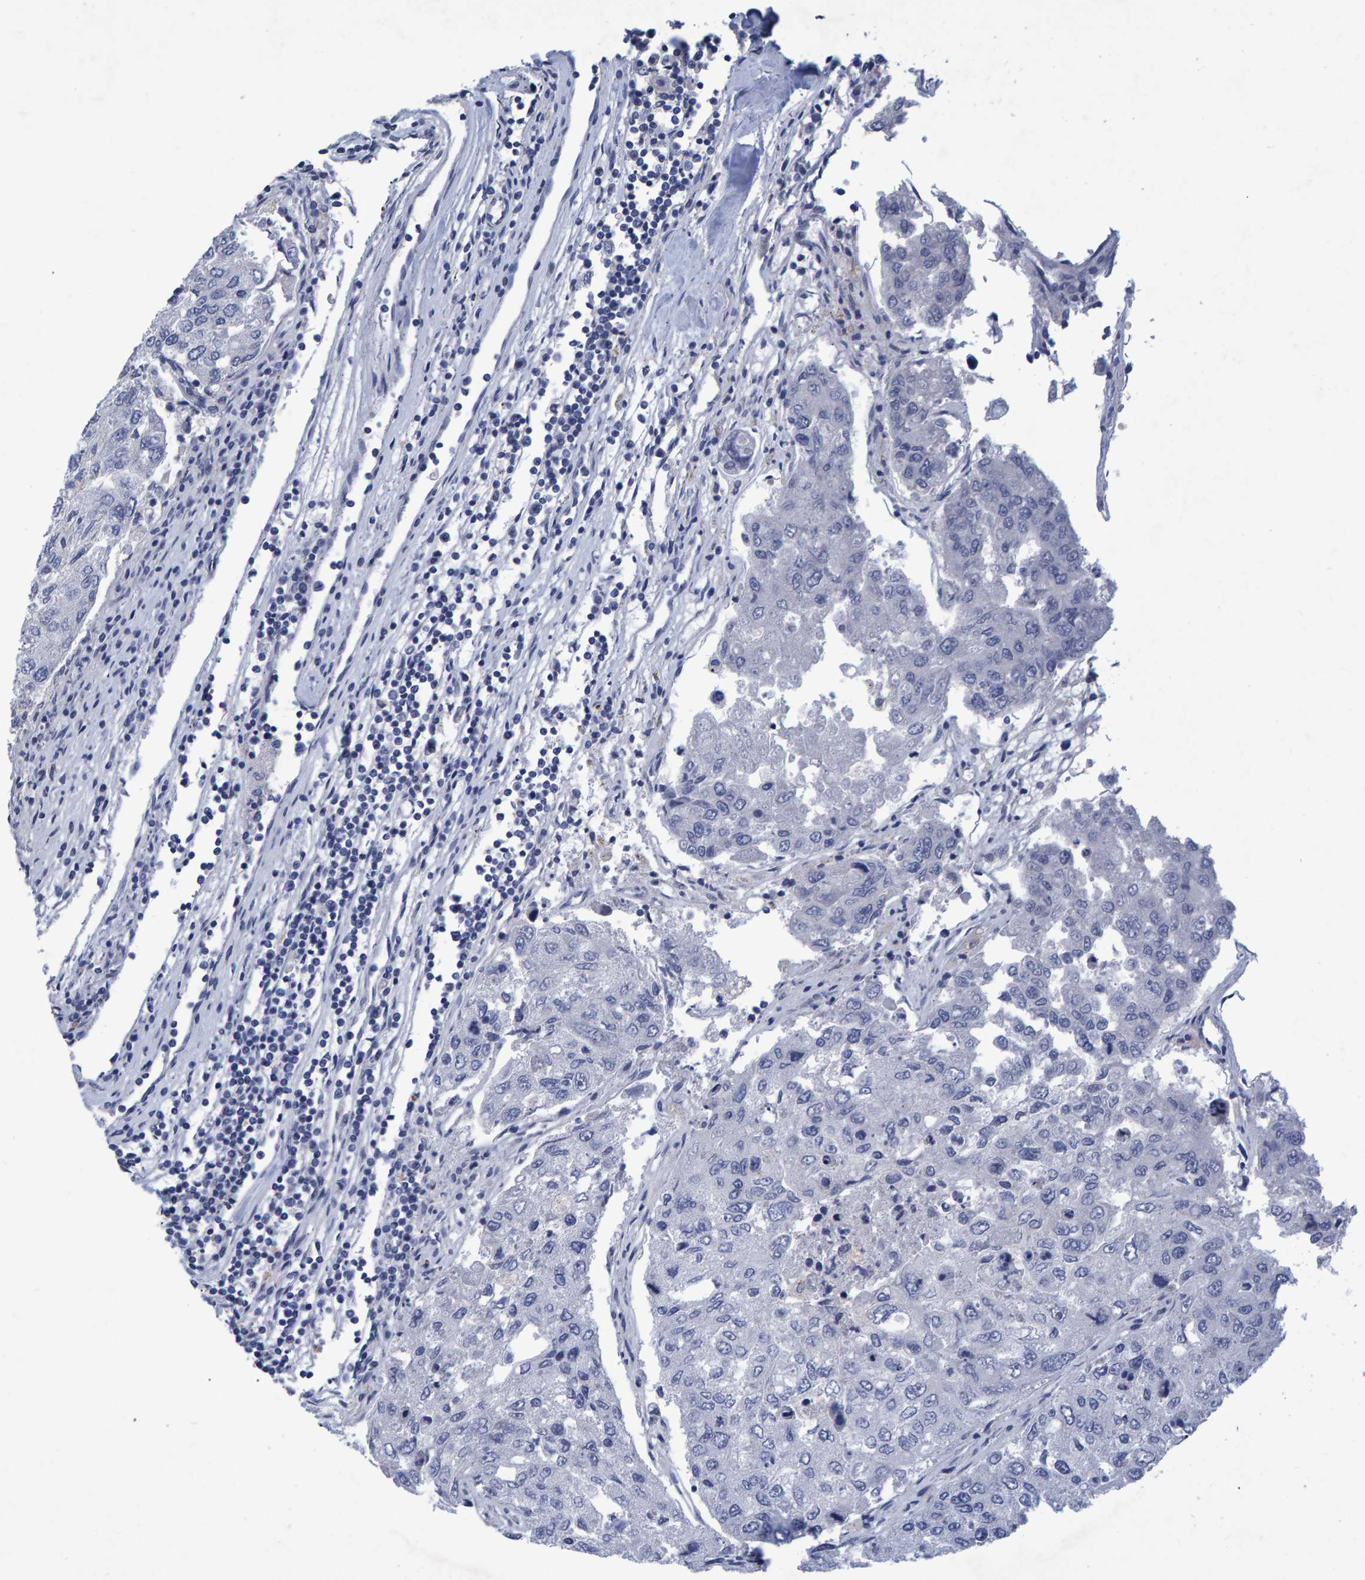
{"staining": {"intensity": "negative", "quantity": "none", "location": "none"}, "tissue": "urothelial cancer", "cell_type": "Tumor cells", "image_type": "cancer", "snomed": [{"axis": "morphology", "description": "Urothelial carcinoma, High grade"}, {"axis": "topography", "description": "Lymph node"}, {"axis": "topography", "description": "Urinary bladder"}], "caption": "DAB (3,3'-diaminobenzidine) immunohistochemical staining of urothelial cancer displays no significant staining in tumor cells.", "gene": "QKI", "patient": {"sex": "male", "age": 51}}